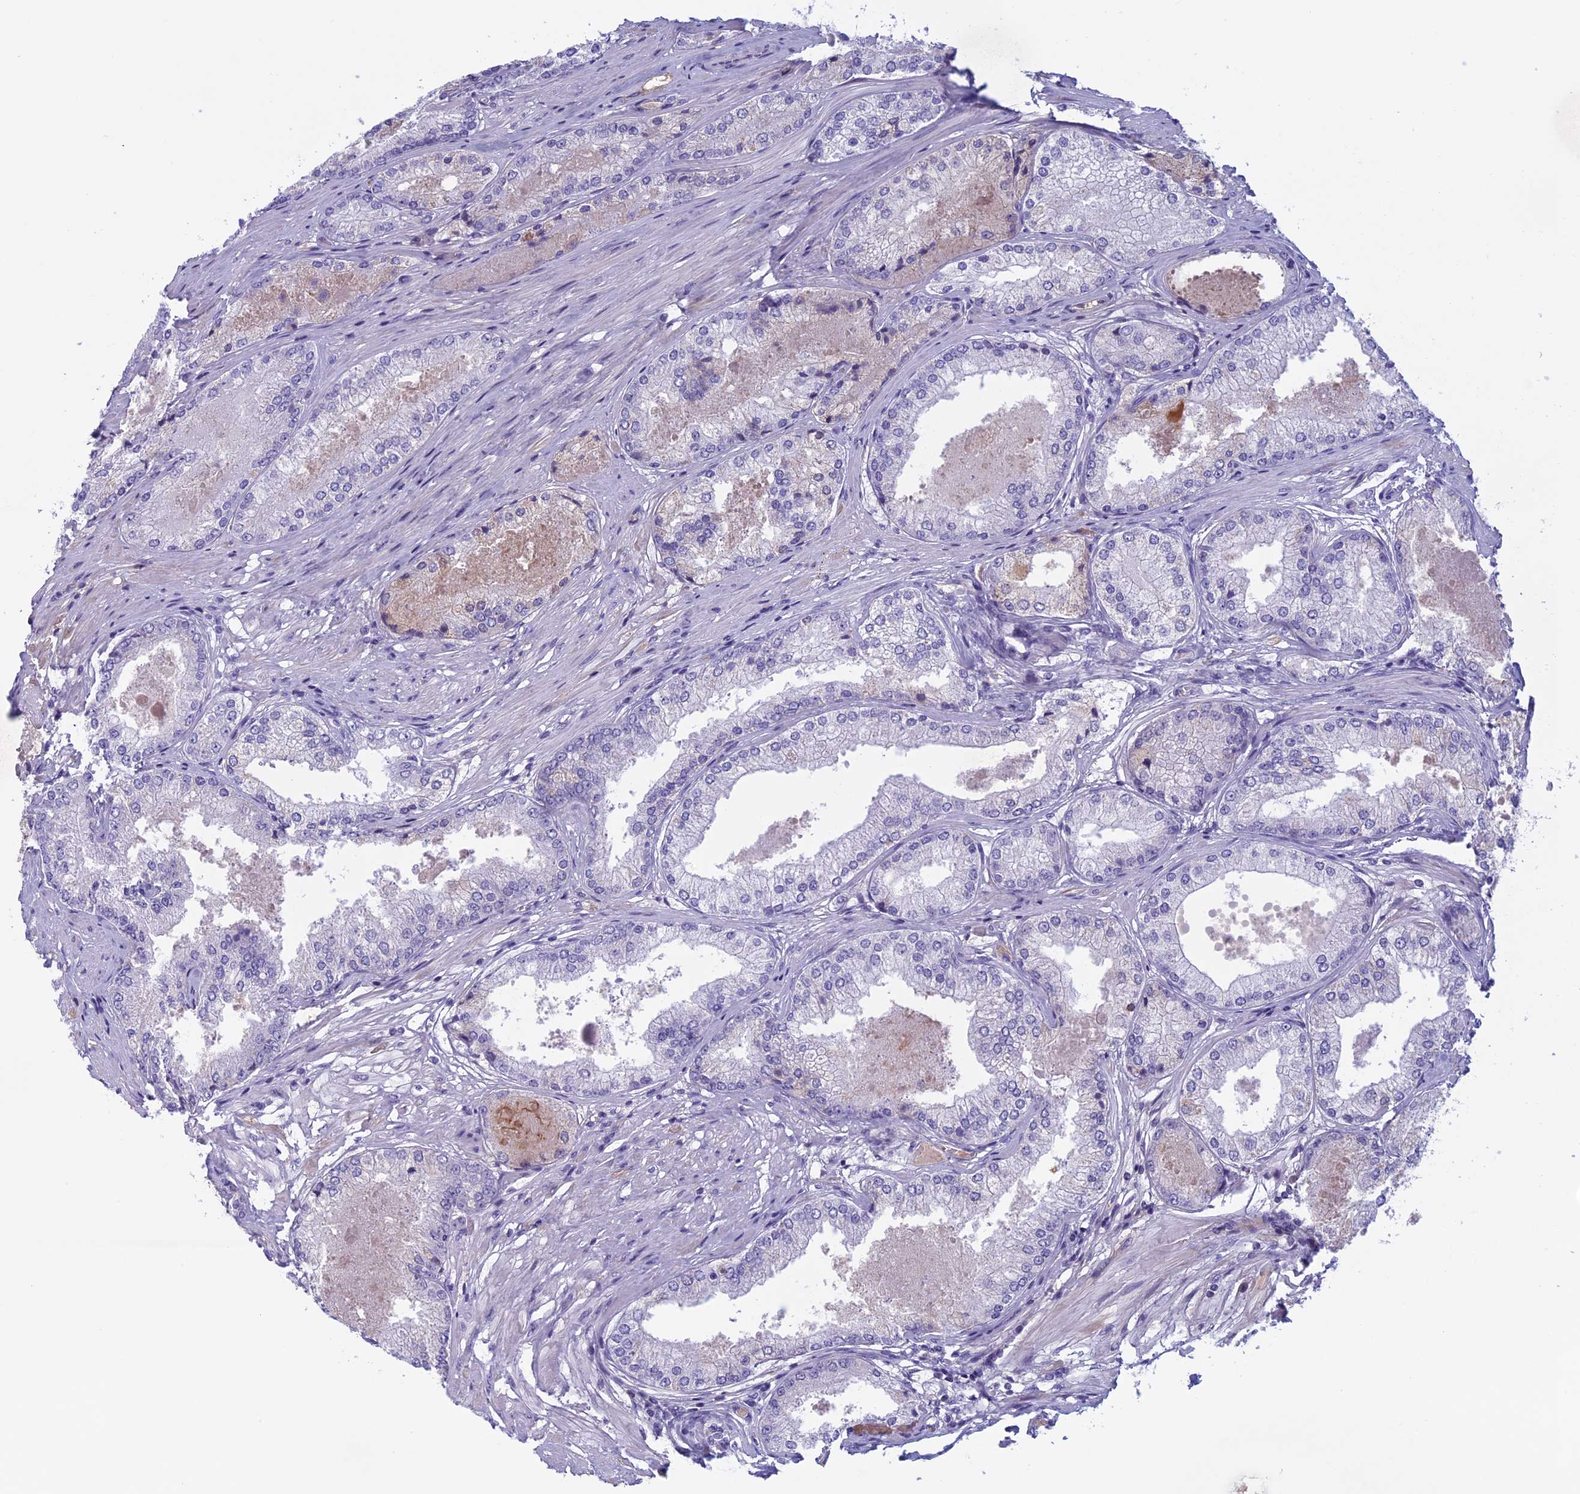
{"staining": {"intensity": "negative", "quantity": "none", "location": "none"}, "tissue": "prostate cancer", "cell_type": "Tumor cells", "image_type": "cancer", "snomed": [{"axis": "morphology", "description": "Adenocarcinoma, Low grade"}, {"axis": "topography", "description": "Prostate"}], "caption": "High magnification brightfield microscopy of prostate cancer stained with DAB (3,3'-diaminobenzidine) (brown) and counterstained with hematoxylin (blue): tumor cells show no significant positivity.", "gene": "ANGPTL2", "patient": {"sex": "male", "age": 68}}